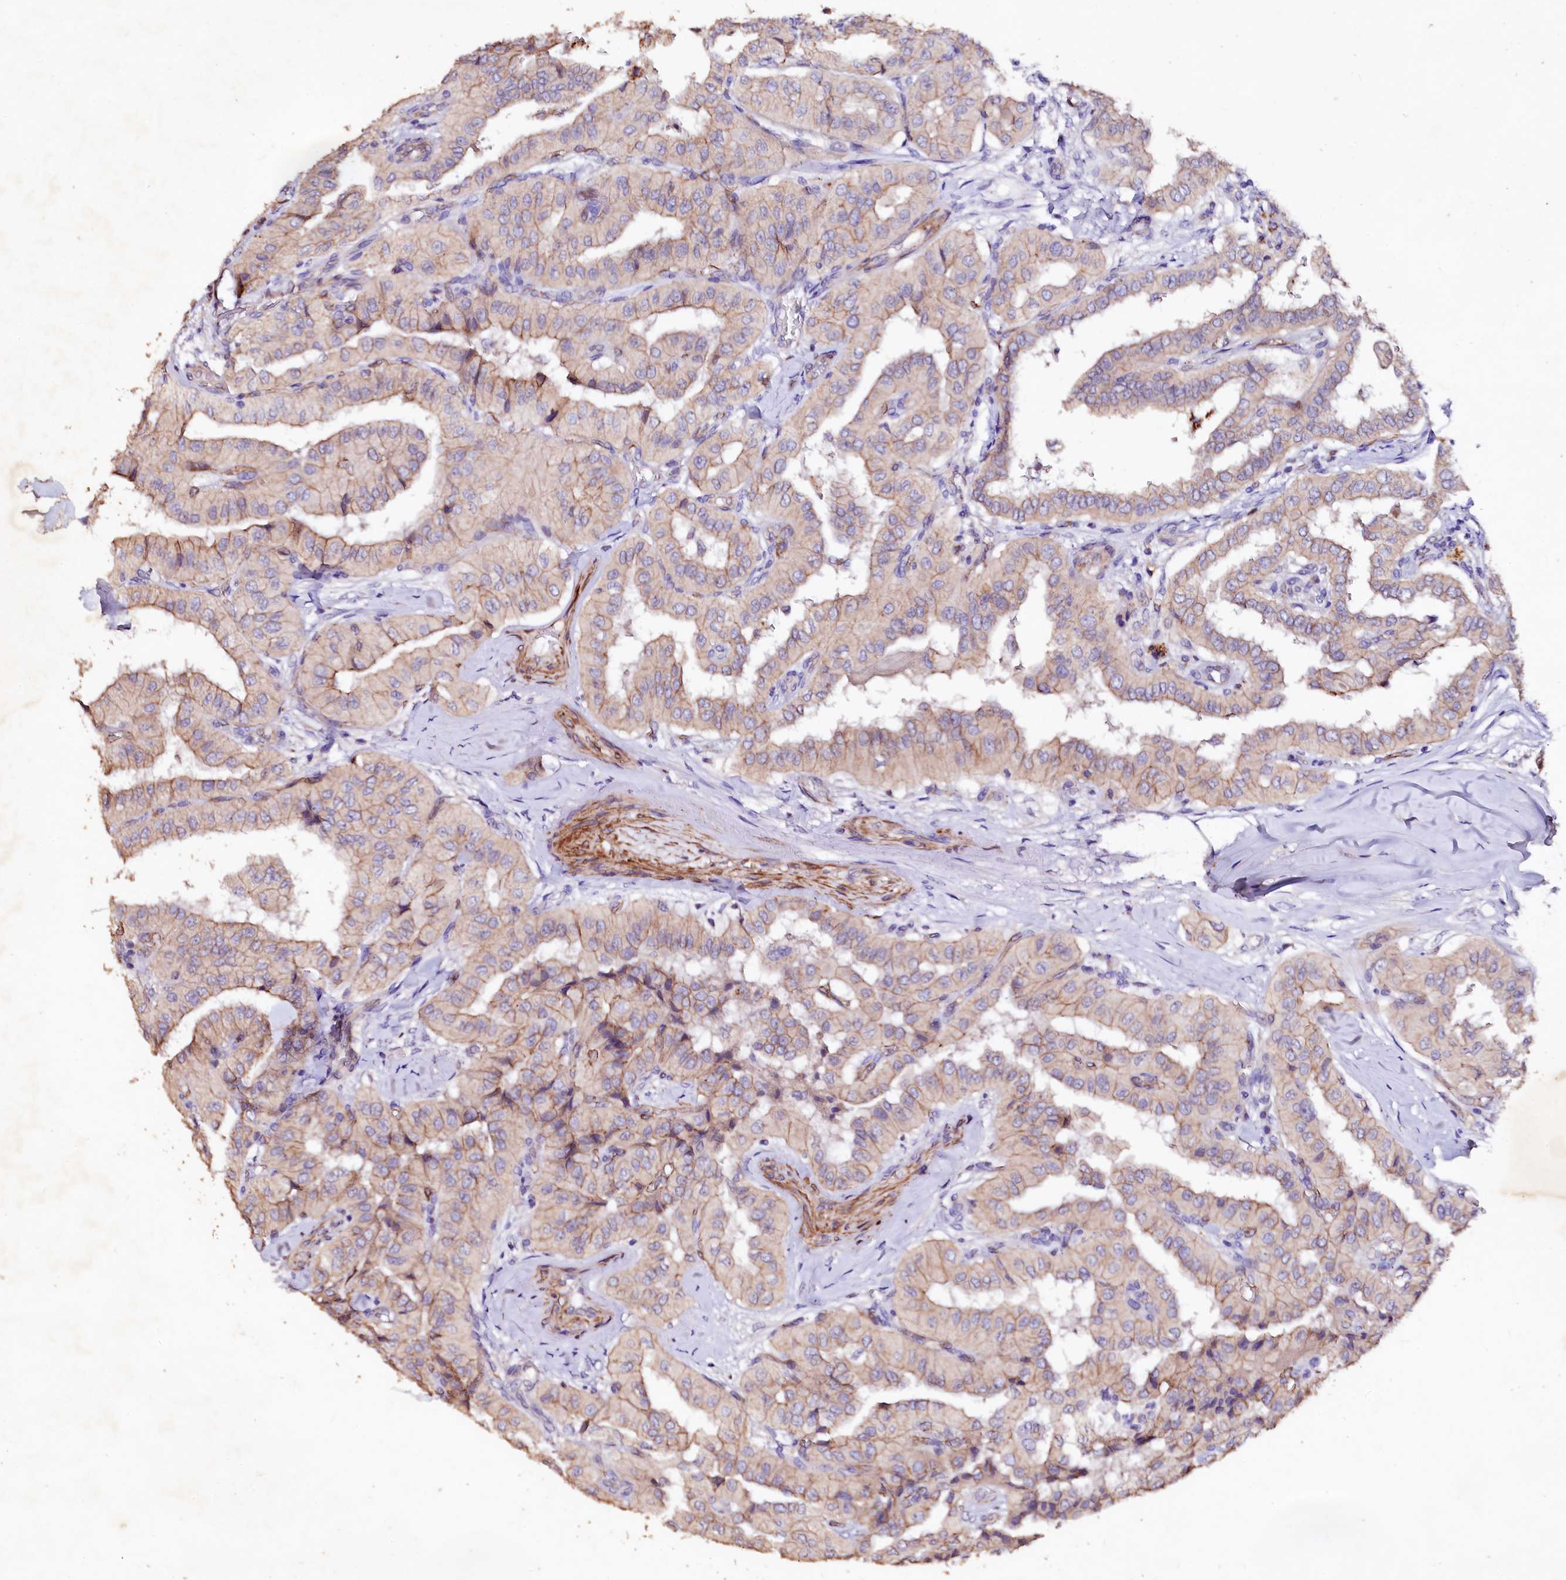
{"staining": {"intensity": "weak", "quantity": "25%-75%", "location": "cytoplasmic/membranous"}, "tissue": "thyroid cancer", "cell_type": "Tumor cells", "image_type": "cancer", "snomed": [{"axis": "morphology", "description": "Papillary adenocarcinoma, NOS"}, {"axis": "topography", "description": "Thyroid gland"}], "caption": "Approximately 25%-75% of tumor cells in thyroid cancer (papillary adenocarcinoma) show weak cytoplasmic/membranous protein positivity as visualized by brown immunohistochemical staining.", "gene": "VPS36", "patient": {"sex": "female", "age": 59}}